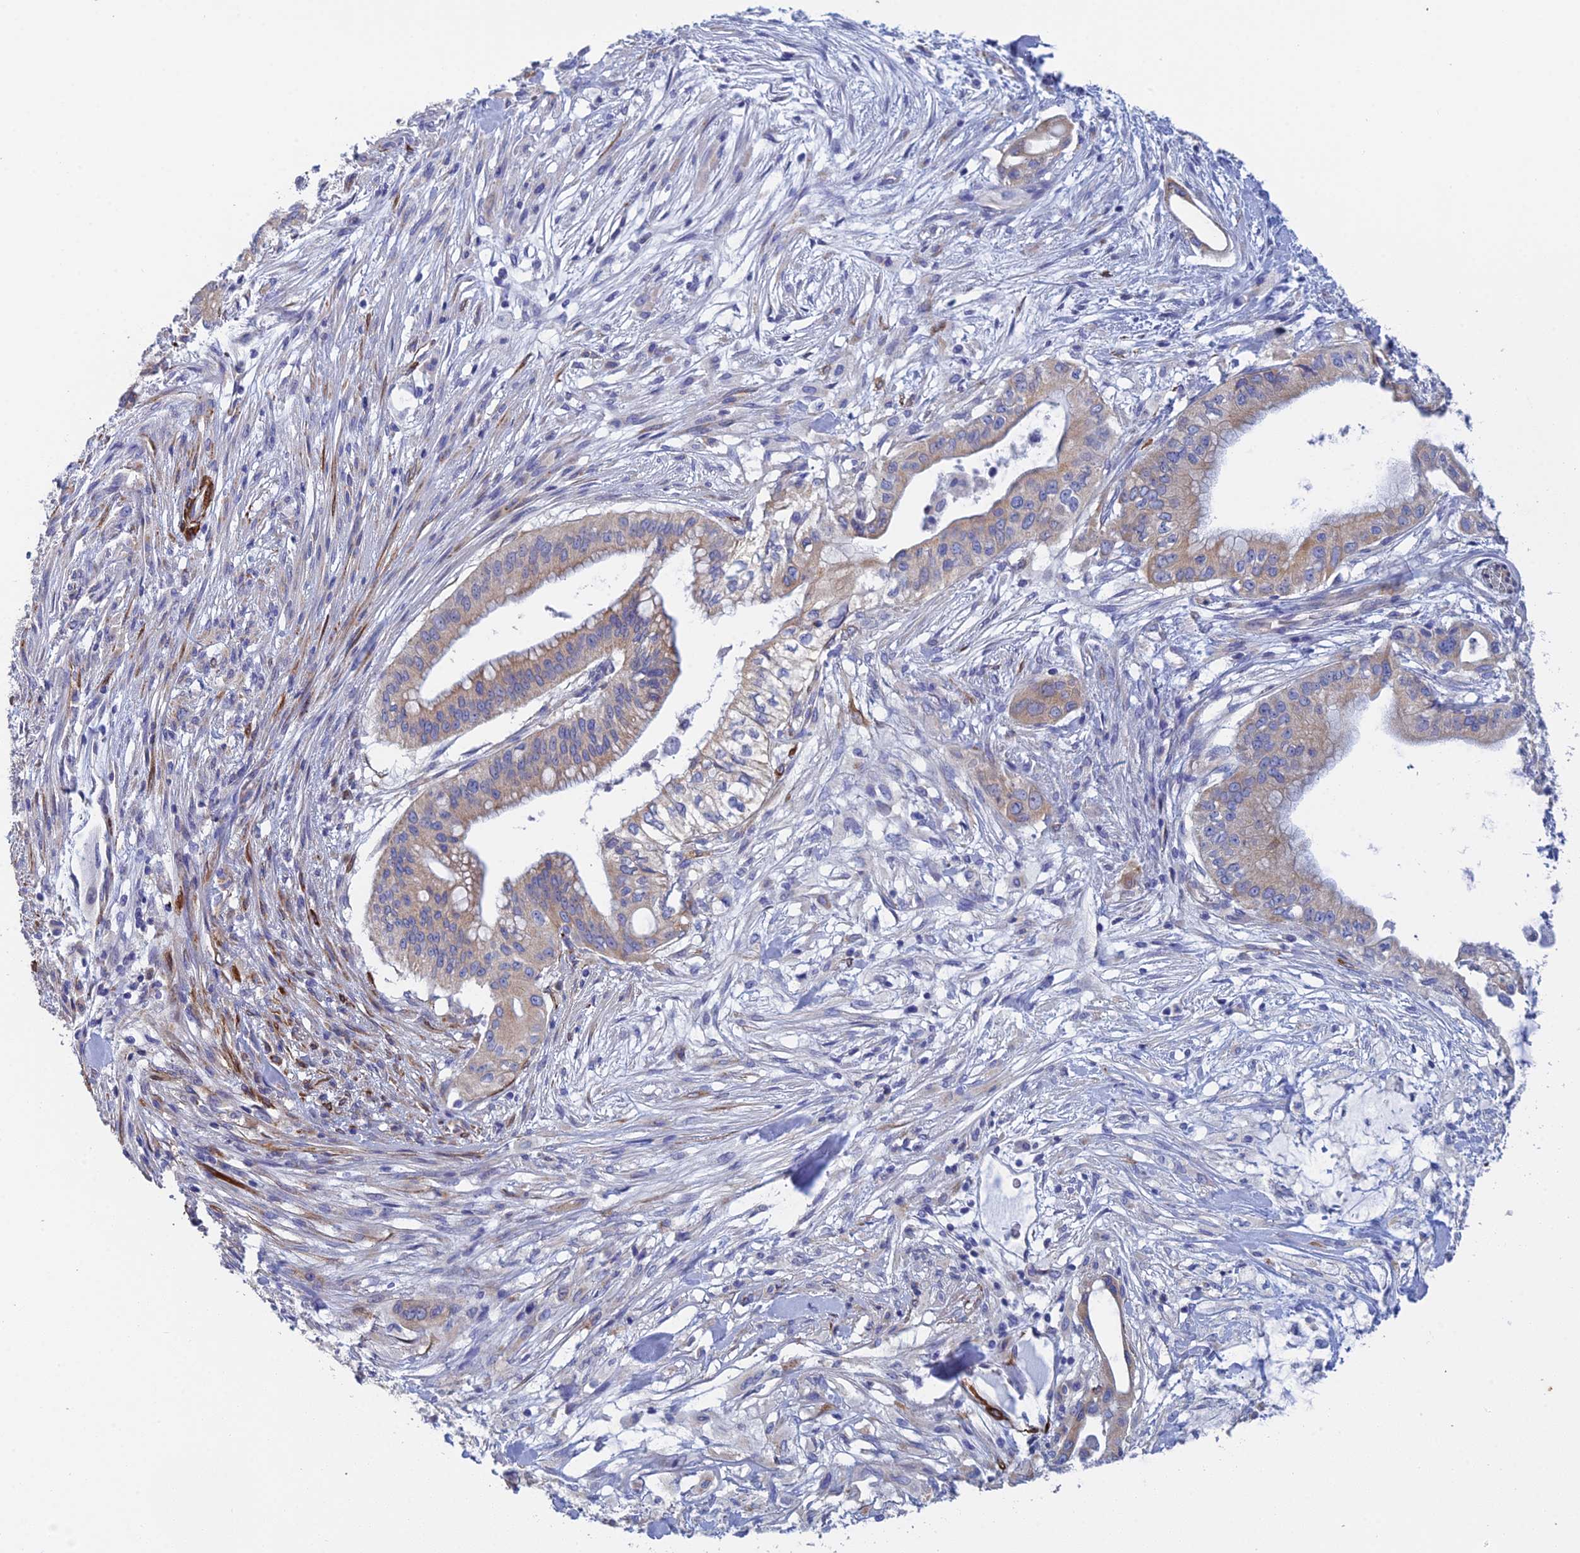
{"staining": {"intensity": "weak", "quantity": ">75%", "location": "cytoplasmic/membranous"}, "tissue": "pancreatic cancer", "cell_type": "Tumor cells", "image_type": "cancer", "snomed": [{"axis": "morphology", "description": "Adenocarcinoma, NOS"}, {"axis": "topography", "description": "Pancreas"}], "caption": "Immunohistochemical staining of pancreatic cancer demonstrates low levels of weak cytoplasmic/membranous staining in approximately >75% of tumor cells.", "gene": "PCDHA8", "patient": {"sex": "male", "age": 46}}